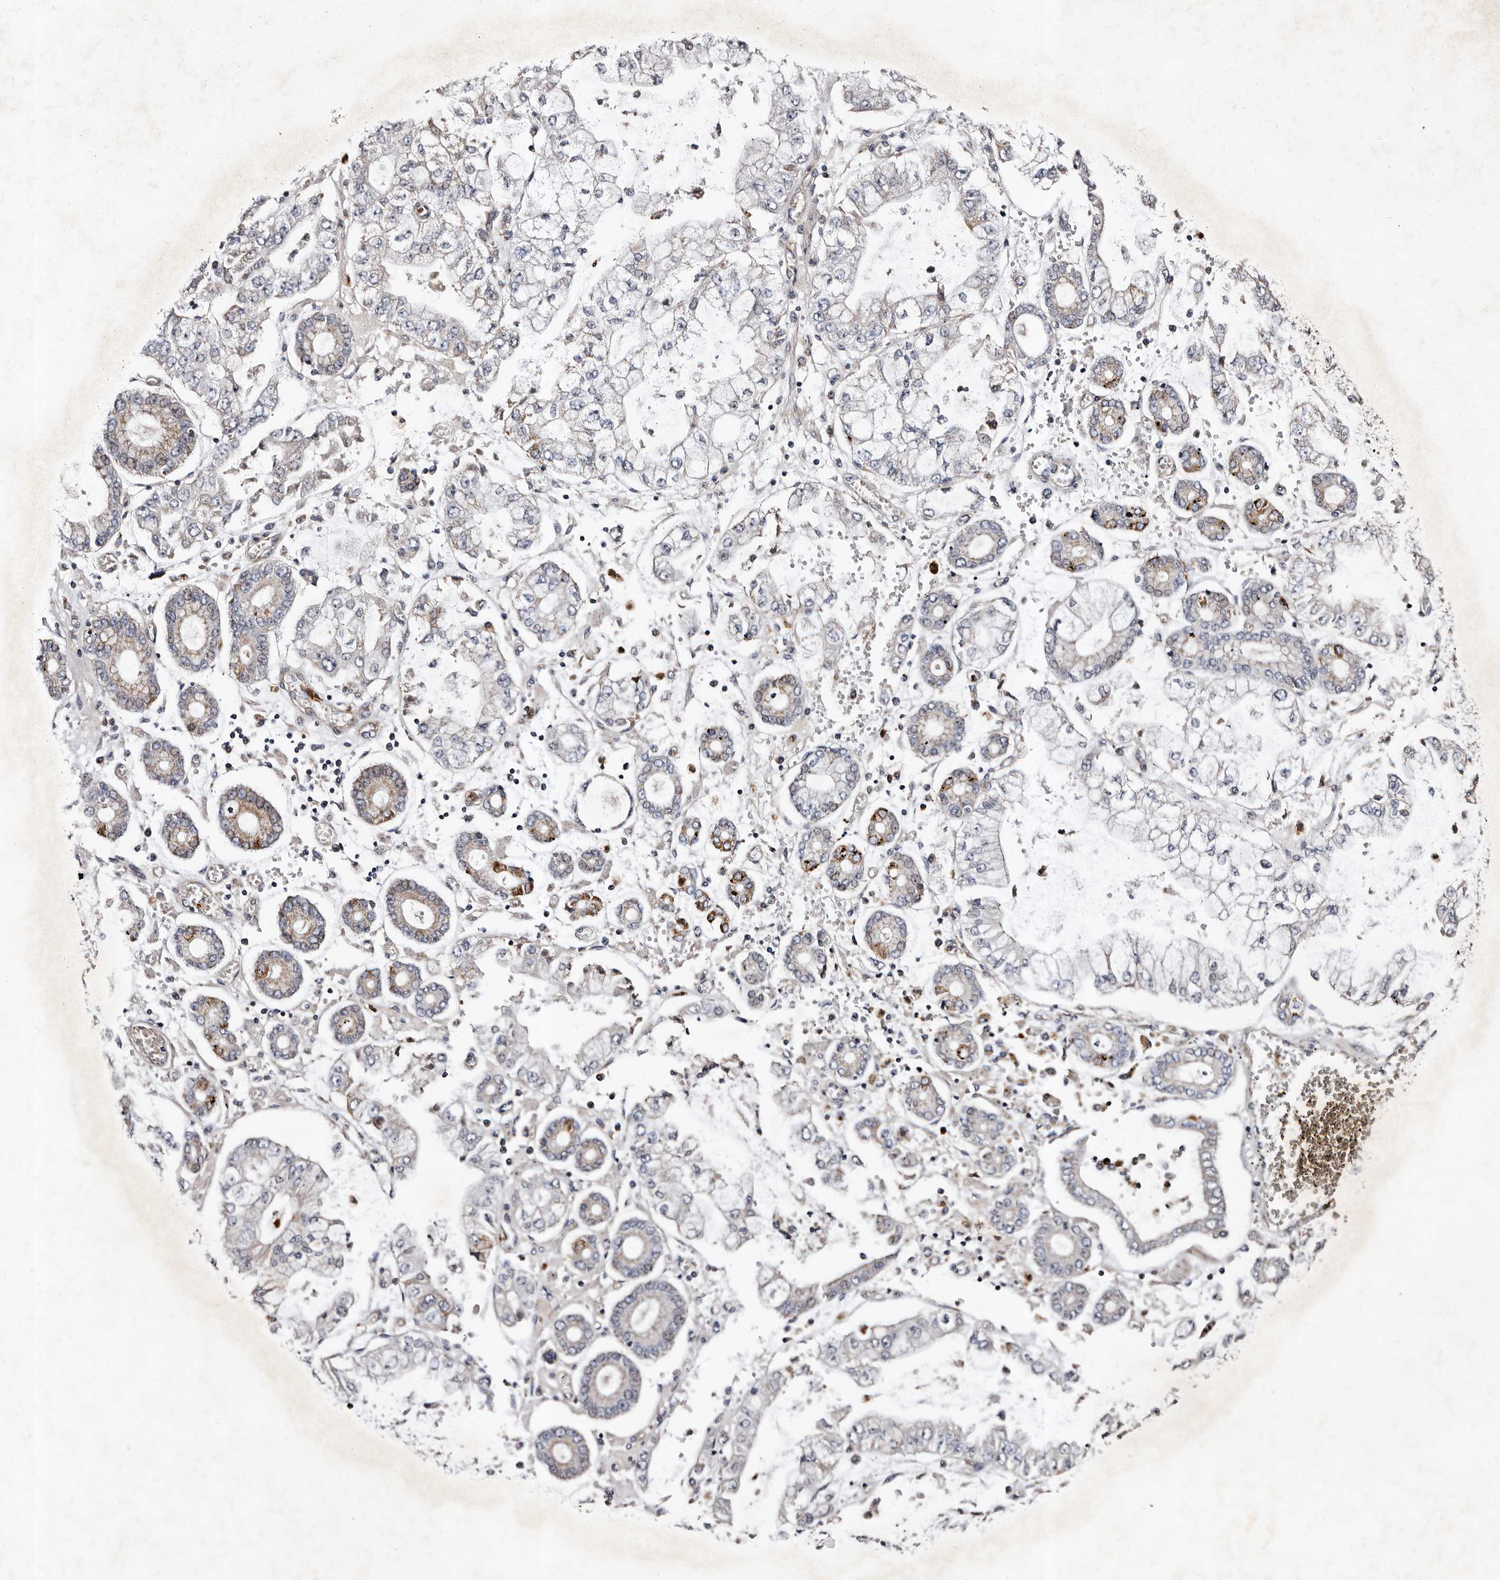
{"staining": {"intensity": "moderate", "quantity": "<25%", "location": "cytoplasmic/membranous"}, "tissue": "stomach cancer", "cell_type": "Tumor cells", "image_type": "cancer", "snomed": [{"axis": "morphology", "description": "Adenocarcinoma, NOS"}, {"axis": "topography", "description": "Stomach"}], "caption": "Stomach cancer (adenocarcinoma) stained with IHC shows moderate cytoplasmic/membranous positivity in about <25% of tumor cells. The protein is stained brown, and the nuclei are stained in blue (DAB (3,3'-diaminobenzidine) IHC with brightfield microscopy, high magnification).", "gene": "ADCK5", "patient": {"sex": "male", "age": 76}}